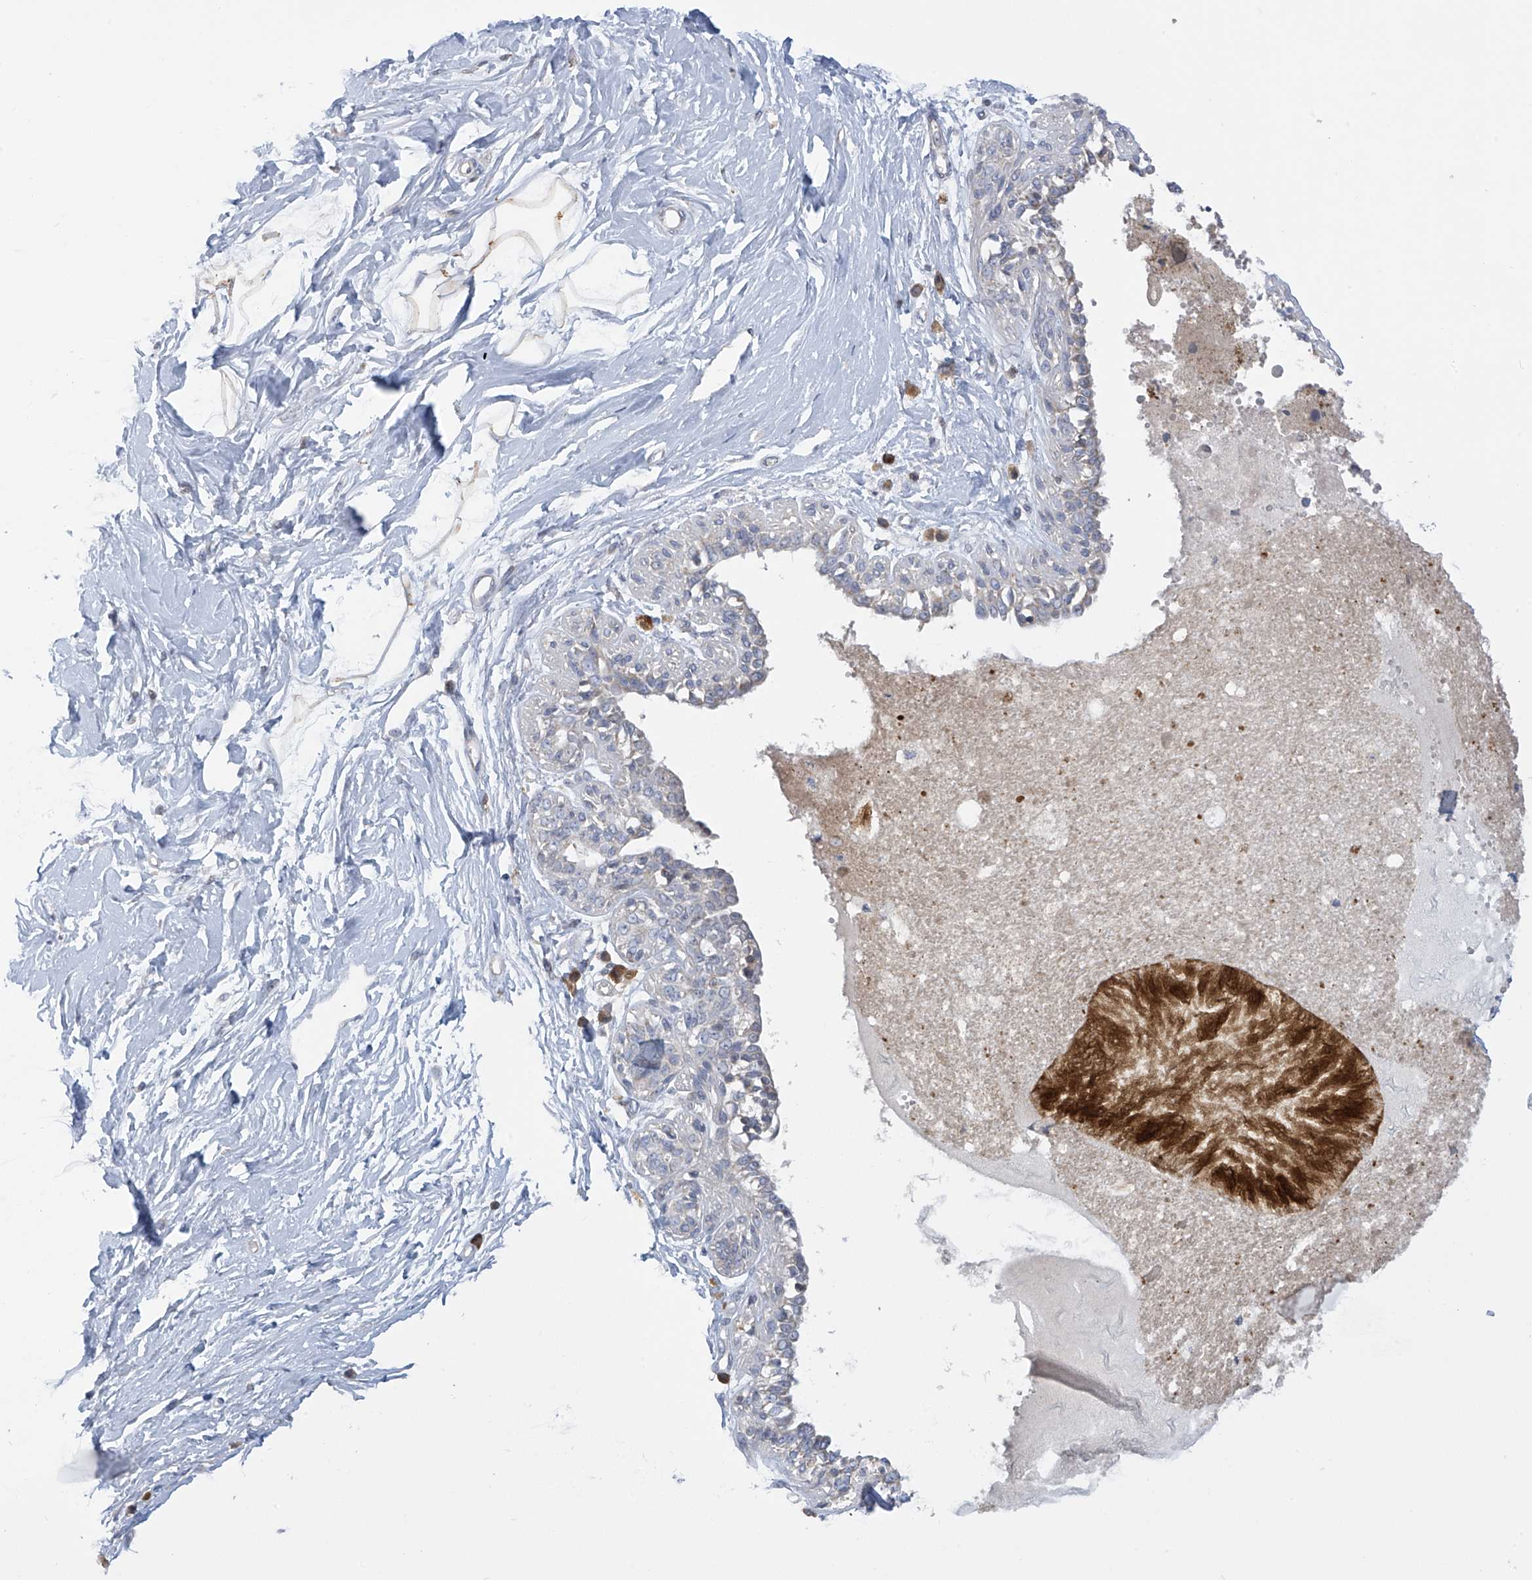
{"staining": {"intensity": "moderate", "quantity": ">75%", "location": "cytoplasmic/membranous"}, "tissue": "breast", "cell_type": "Adipocytes", "image_type": "normal", "snomed": [{"axis": "morphology", "description": "Normal tissue, NOS"}, {"axis": "topography", "description": "Breast"}], "caption": "A brown stain labels moderate cytoplasmic/membranous positivity of a protein in adipocytes of unremarkable human breast. (DAB IHC, brown staining for protein, blue staining for nuclei).", "gene": "SLCO4A1", "patient": {"sex": "female", "age": 45}}